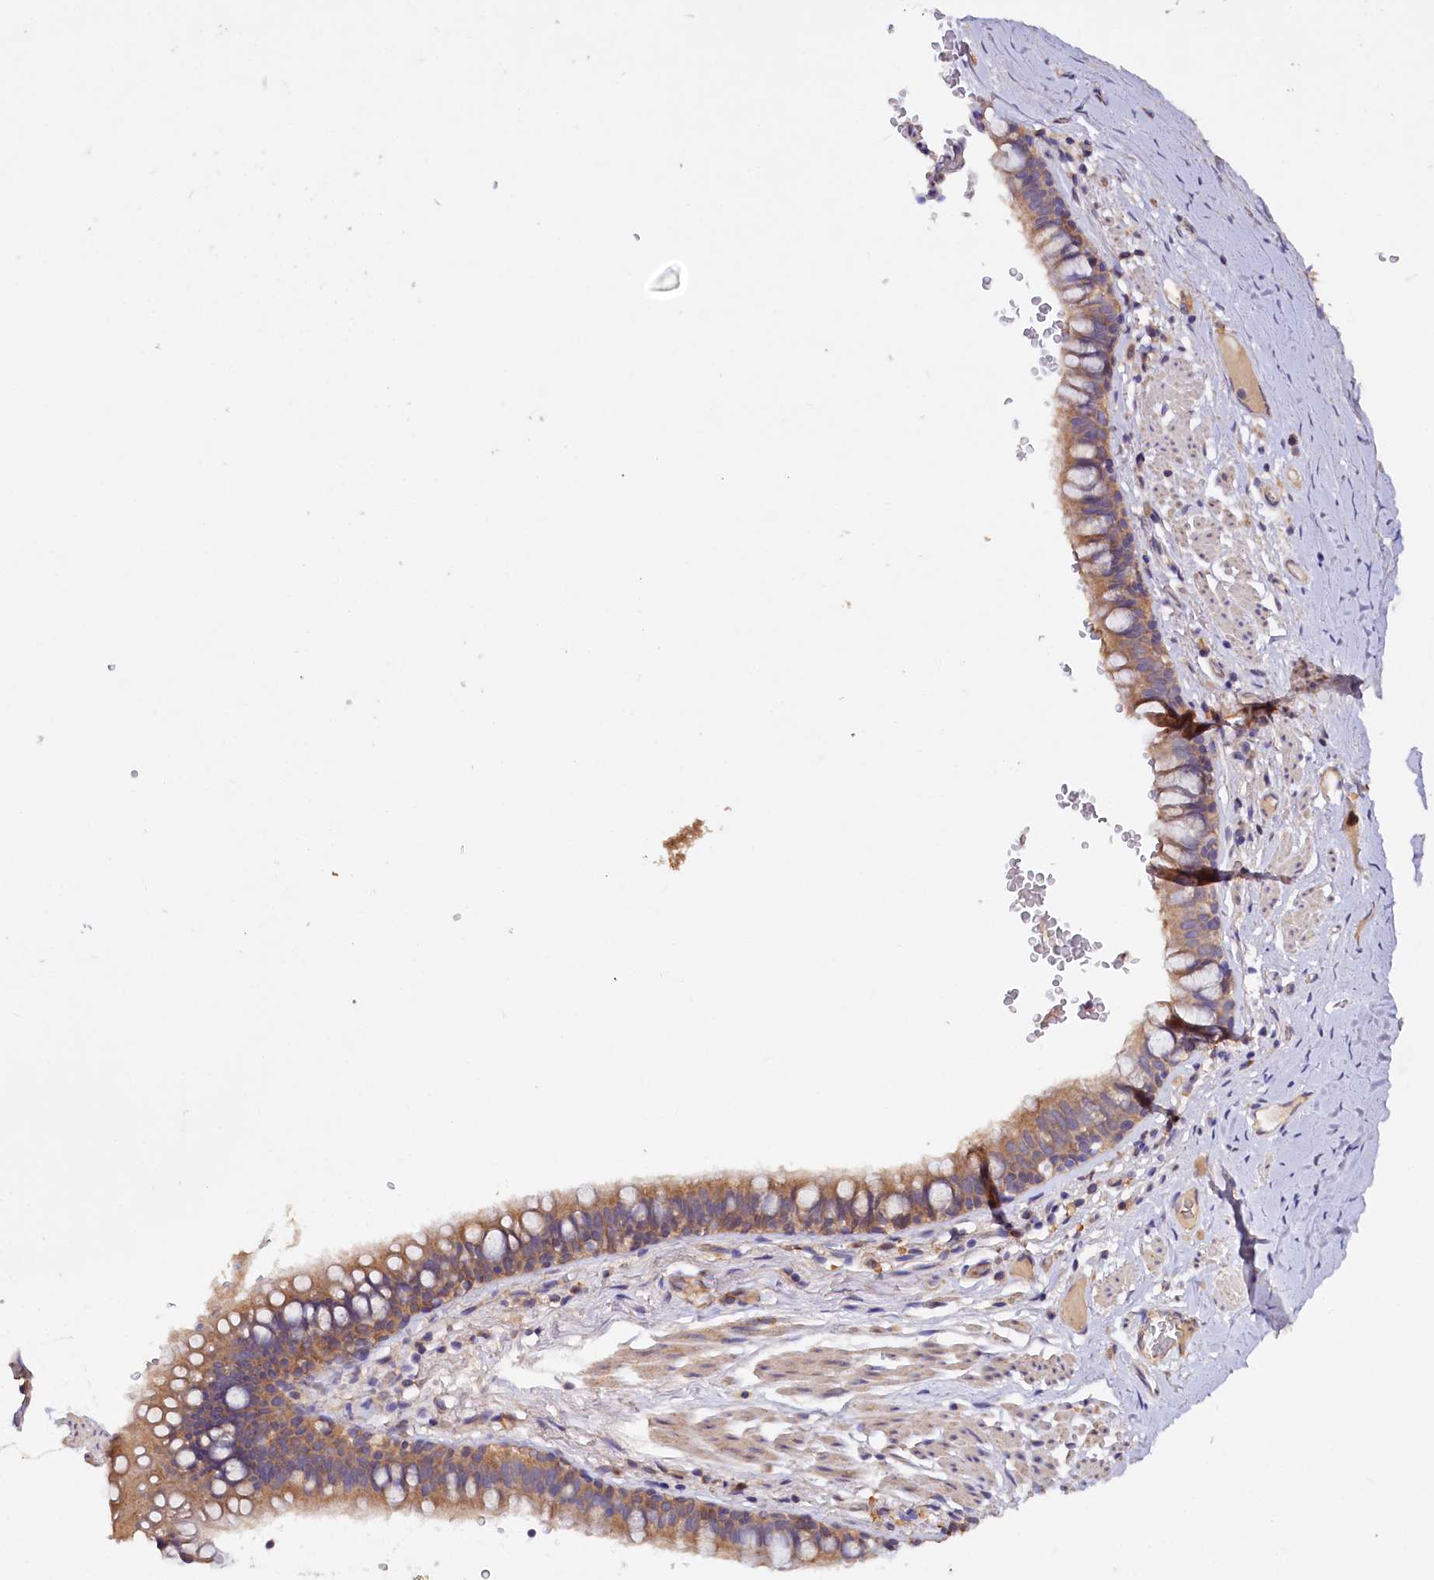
{"staining": {"intensity": "moderate", "quantity": ">75%", "location": "cytoplasmic/membranous"}, "tissue": "bronchus", "cell_type": "Respiratory epithelial cells", "image_type": "normal", "snomed": [{"axis": "morphology", "description": "Normal tissue, NOS"}, {"axis": "topography", "description": "Cartilage tissue"}, {"axis": "topography", "description": "Bronchus"}], "caption": "Bronchus stained with IHC shows moderate cytoplasmic/membranous staining in approximately >75% of respiratory epithelial cells. The protein is stained brown, and the nuclei are stained in blue (DAB (3,3'-diaminobenzidine) IHC with brightfield microscopy, high magnification).", "gene": "ETFBKMT", "patient": {"sex": "female", "age": 36}}